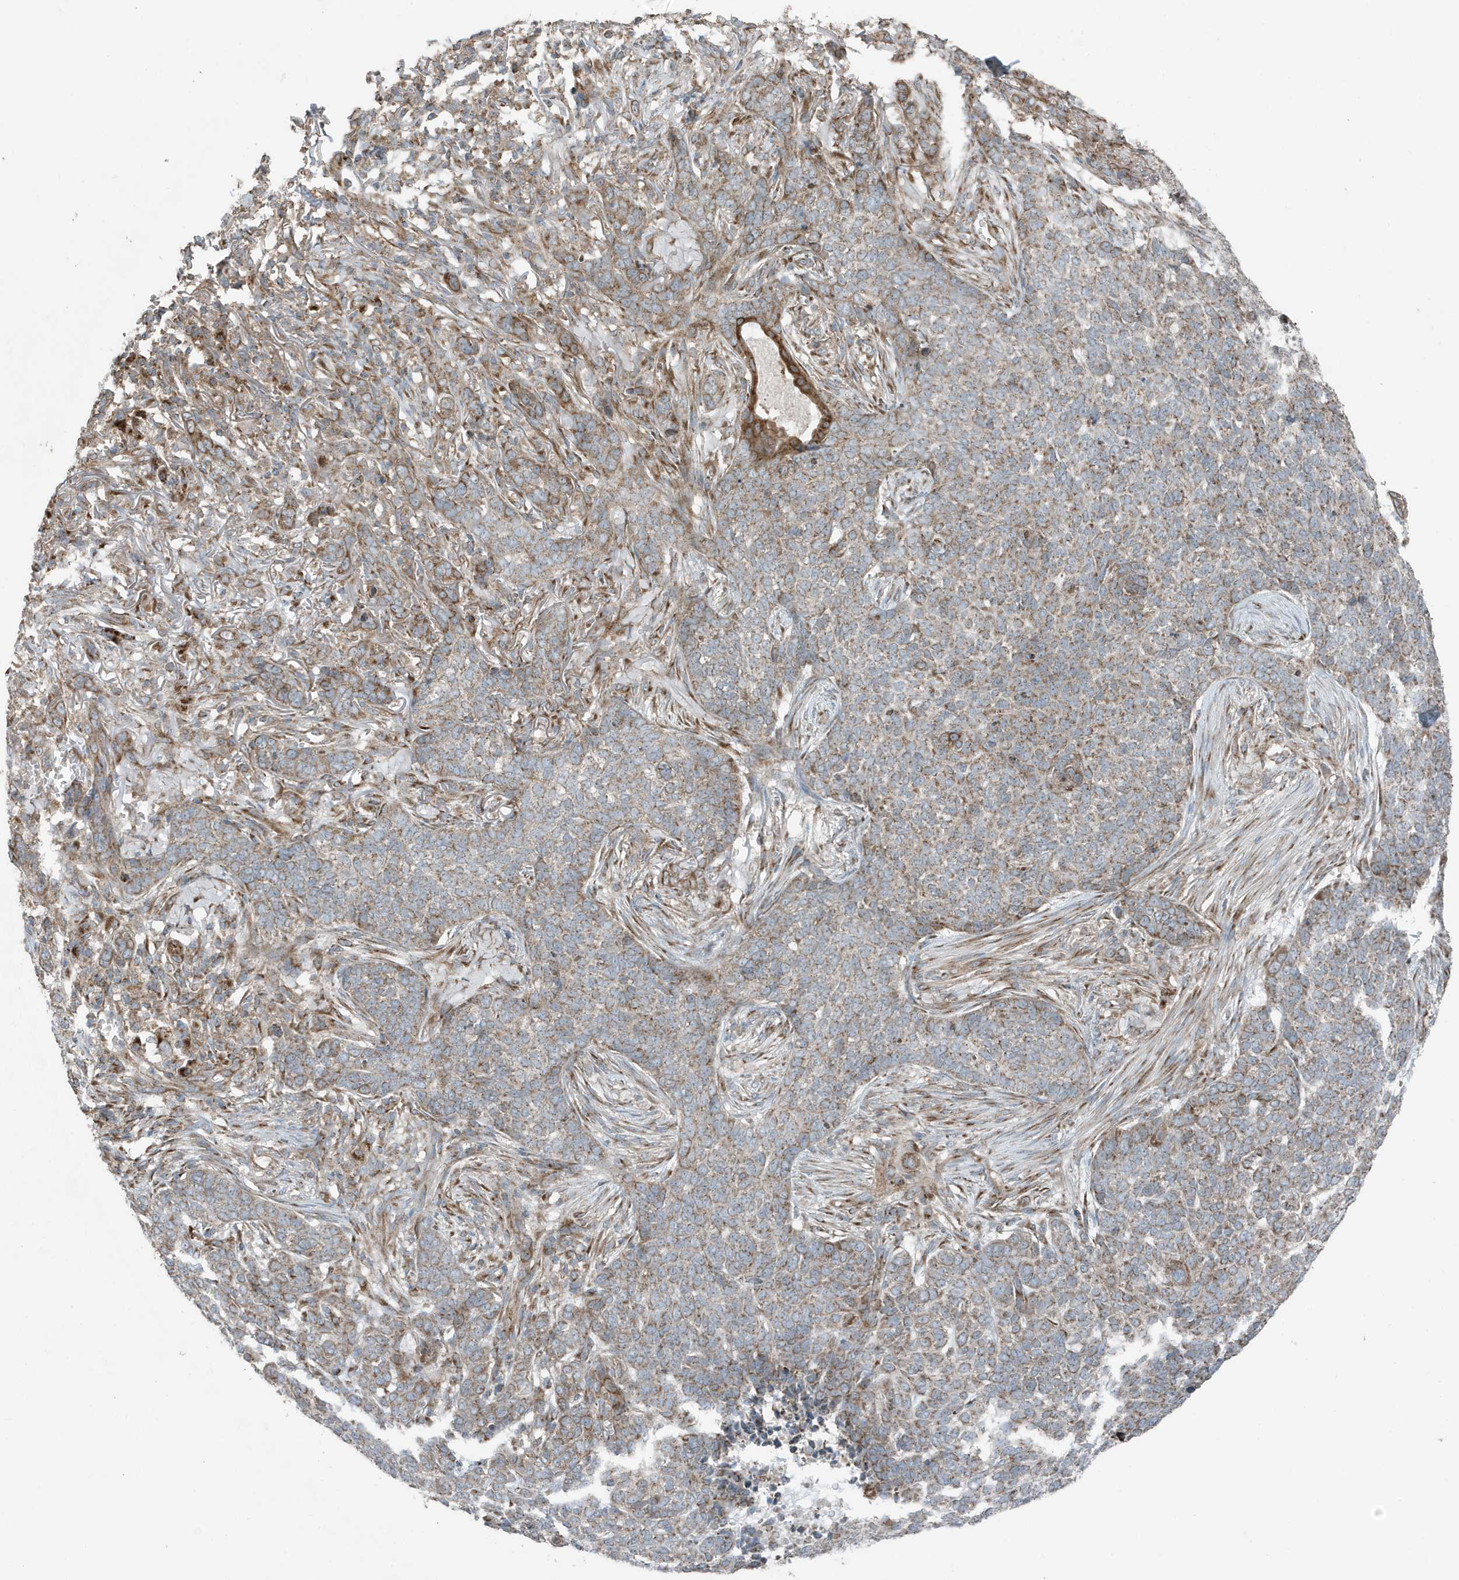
{"staining": {"intensity": "weak", "quantity": "<25%", "location": "cytoplasmic/membranous"}, "tissue": "skin cancer", "cell_type": "Tumor cells", "image_type": "cancer", "snomed": [{"axis": "morphology", "description": "Basal cell carcinoma"}, {"axis": "topography", "description": "Skin"}], "caption": "Image shows no protein expression in tumor cells of skin cancer (basal cell carcinoma) tissue.", "gene": "GOLGA4", "patient": {"sex": "male", "age": 85}}